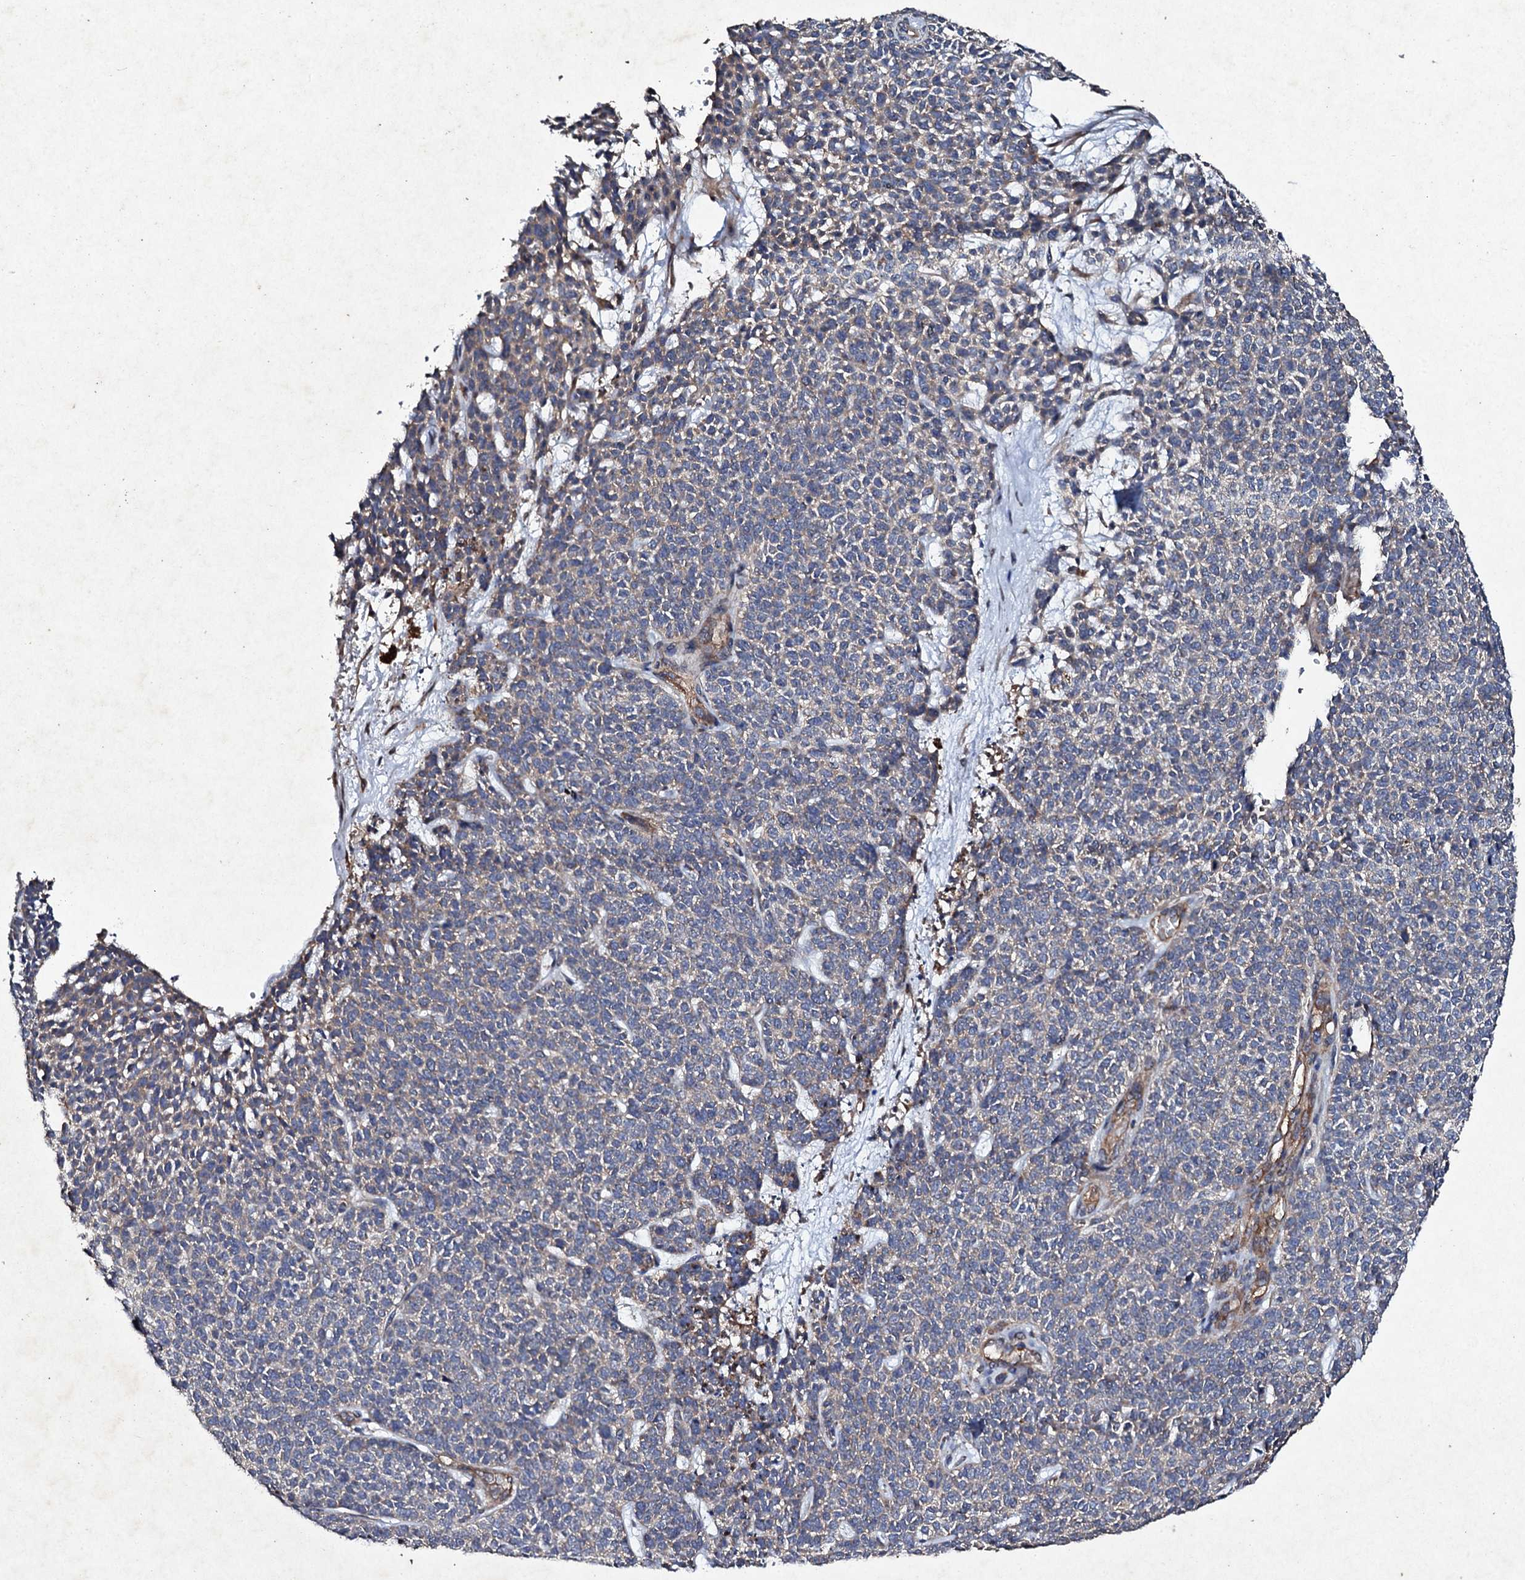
{"staining": {"intensity": "weak", "quantity": "<25%", "location": "cytoplasmic/membranous"}, "tissue": "skin cancer", "cell_type": "Tumor cells", "image_type": "cancer", "snomed": [{"axis": "morphology", "description": "Basal cell carcinoma"}, {"axis": "topography", "description": "Skin"}], "caption": "A histopathology image of skin basal cell carcinoma stained for a protein exhibits no brown staining in tumor cells. (Stains: DAB (3,3'-diaminobenzidine) immunohistochemistry (IHC) with hematoxylin counter stain, Microscopy: brightfield microscopy at high magnification).", "gene": "MOCOS", "patient": {"sex": "female", "age": 84}}